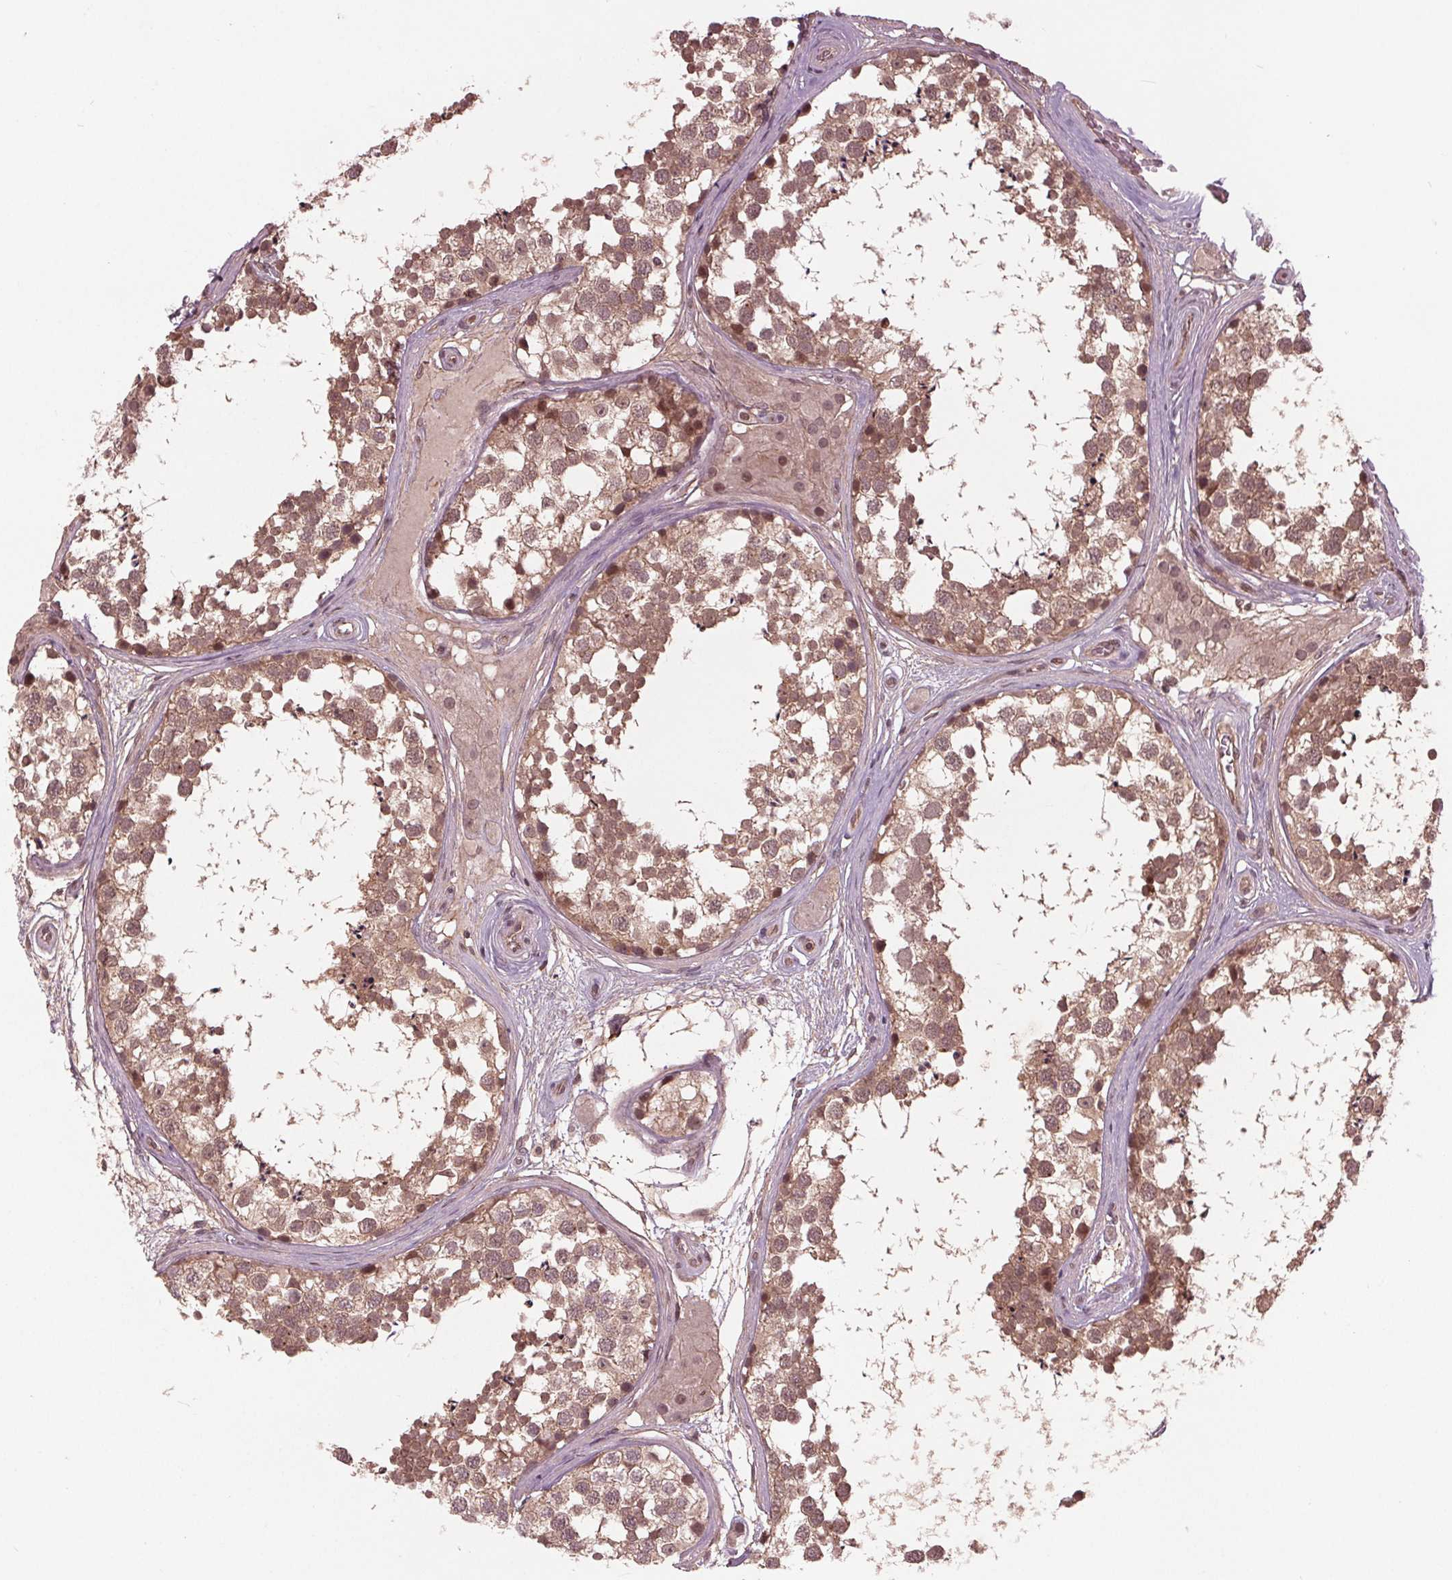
{"staining": {"intensity": "weak", "quantity": ">75%", "location": "cytoplasmic/membranous,nuclear"}, "tissue": "testis", "cell_type": "Cells in seminiferous ducts", "image_type": "normal", "snomed": [{"axis": "morphology", "description": "Normal tissue, NOS"}, {"axis": "morphology", "description": "Seminoma, NOS"}, {"axis": "topography", "description": "Testis"}], "caption": "High-magnification brightfield microscopy of normal testis stained with DAB (3,3'-diaminobenzidine) (brown) and counterstained with hematoxylin (blue). cells in seminiferous ducts exhibit weak cytoplasmic/membranous,nuclear staining is present in approximately>75% of cells.", "gene": "BTBD1", "patient": {"sex": "male", "age": 65}}